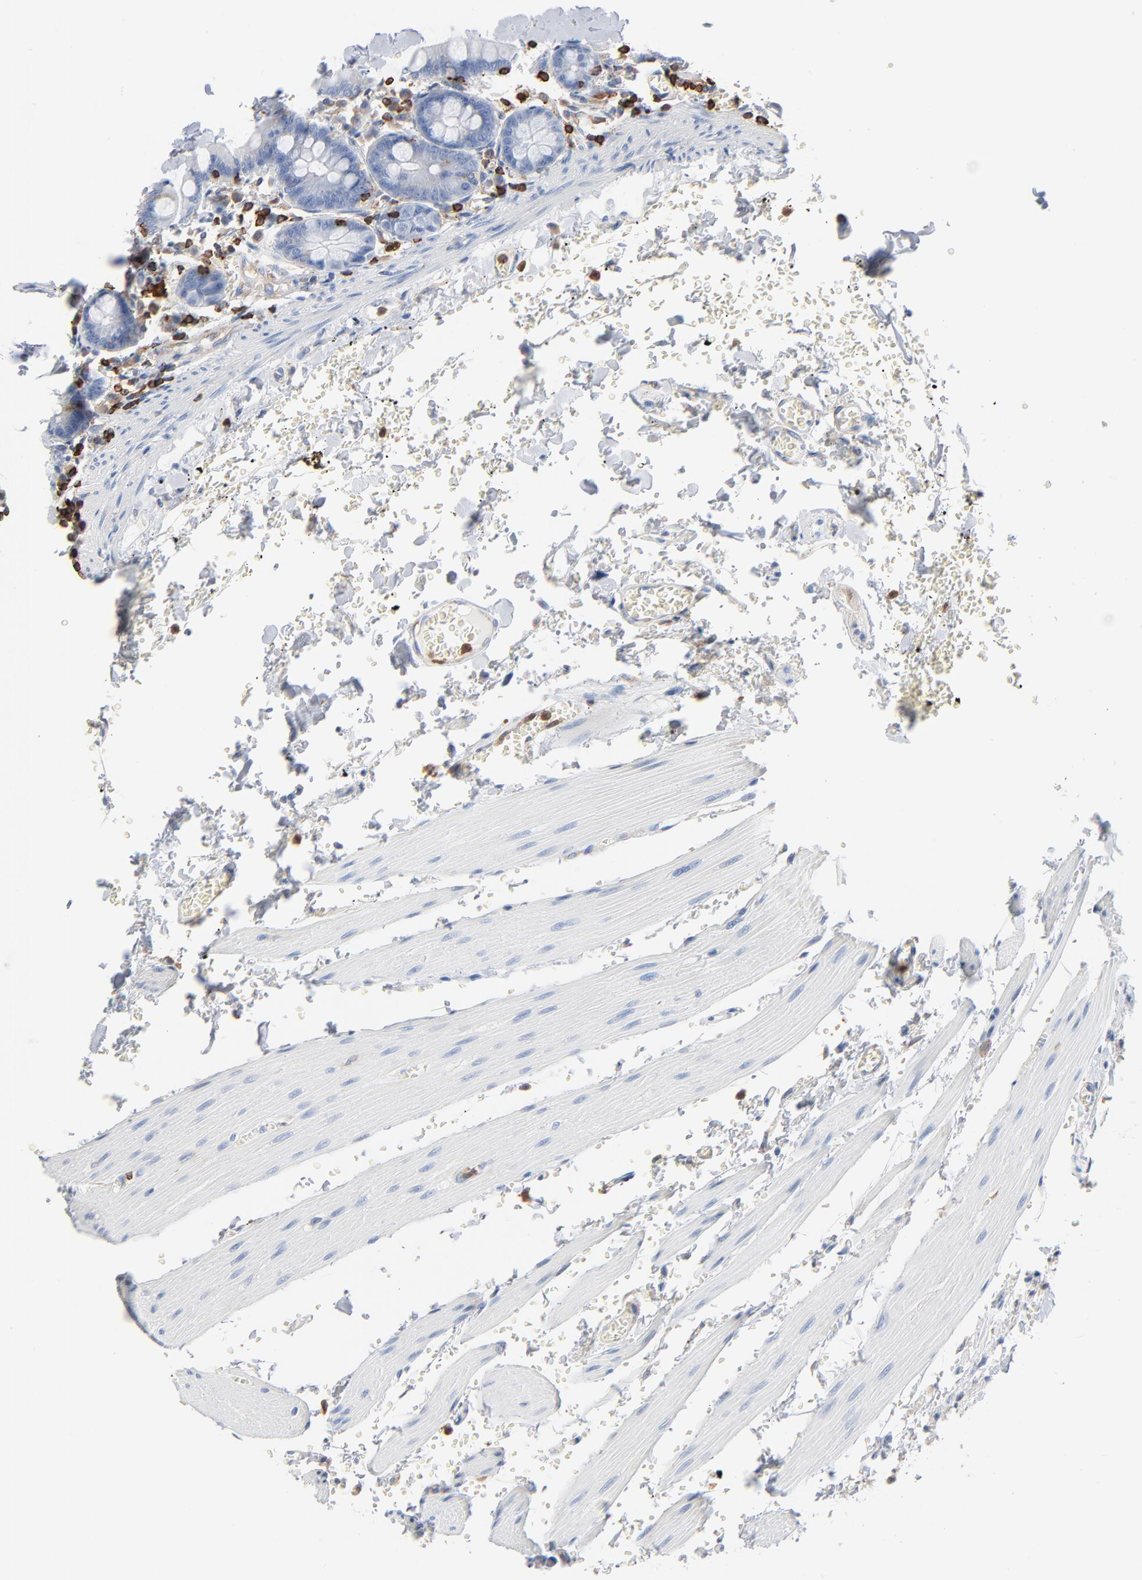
{"staining": {"intensity": "negative", "quantity": "none", "location": "none"}, "tissue": "small intestine", "cell_type": "Glandular cells", "image_type": "normal", "snomed": [{"axis": "morphology", "description": "Normal tissue, NOS"}, {"axis": "topography", "description": "Small intestine"}], "caption": "The immunohistochemistry (IHC) photomicrograph has no significant positivity in glandular cells of small intestine. Nuclei are stained in blue.", "gene": "SH3KBP1", "patient": {"sex": "male", "age": 71}}